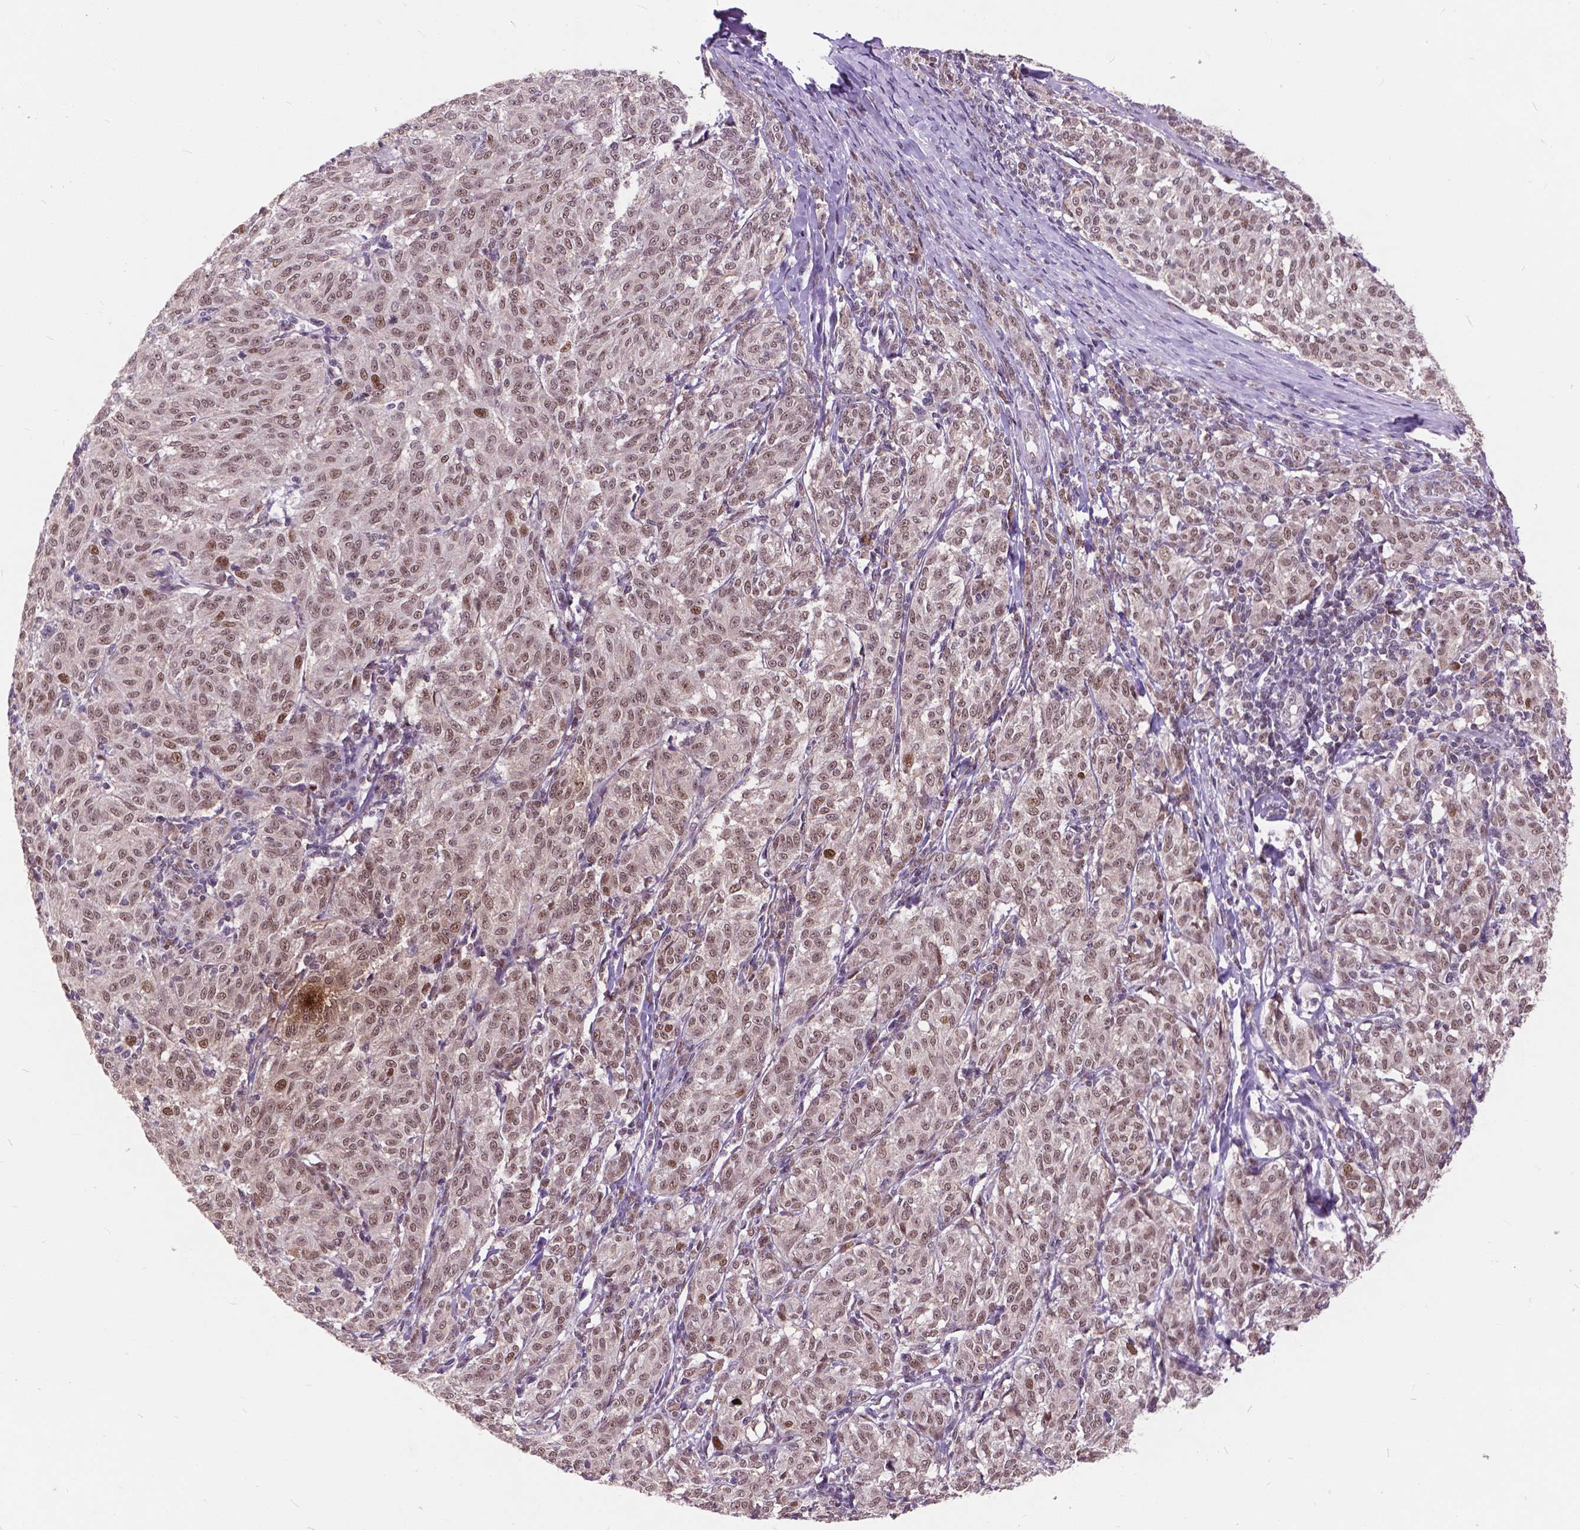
{"staining": {"intensity": "moderate", "quantity": ">75%", "location": "nuclear"}, "tissue": "melanoma", "cell_type": "Tumor cells", "image_type": "cancer", "snomed": [{"axis": "morphology", "description": "Malignant melanoma, NOS"}, {"axis": "topography", "description": "Skin"}], "caption": "Malignant melanoma stained for a protein (brown) demonstrates moderate nuclear positive positivity in approximately >75% of tumor cells.", "gene": "MSH2", "patient": {"sex": "female", "age": 72}}